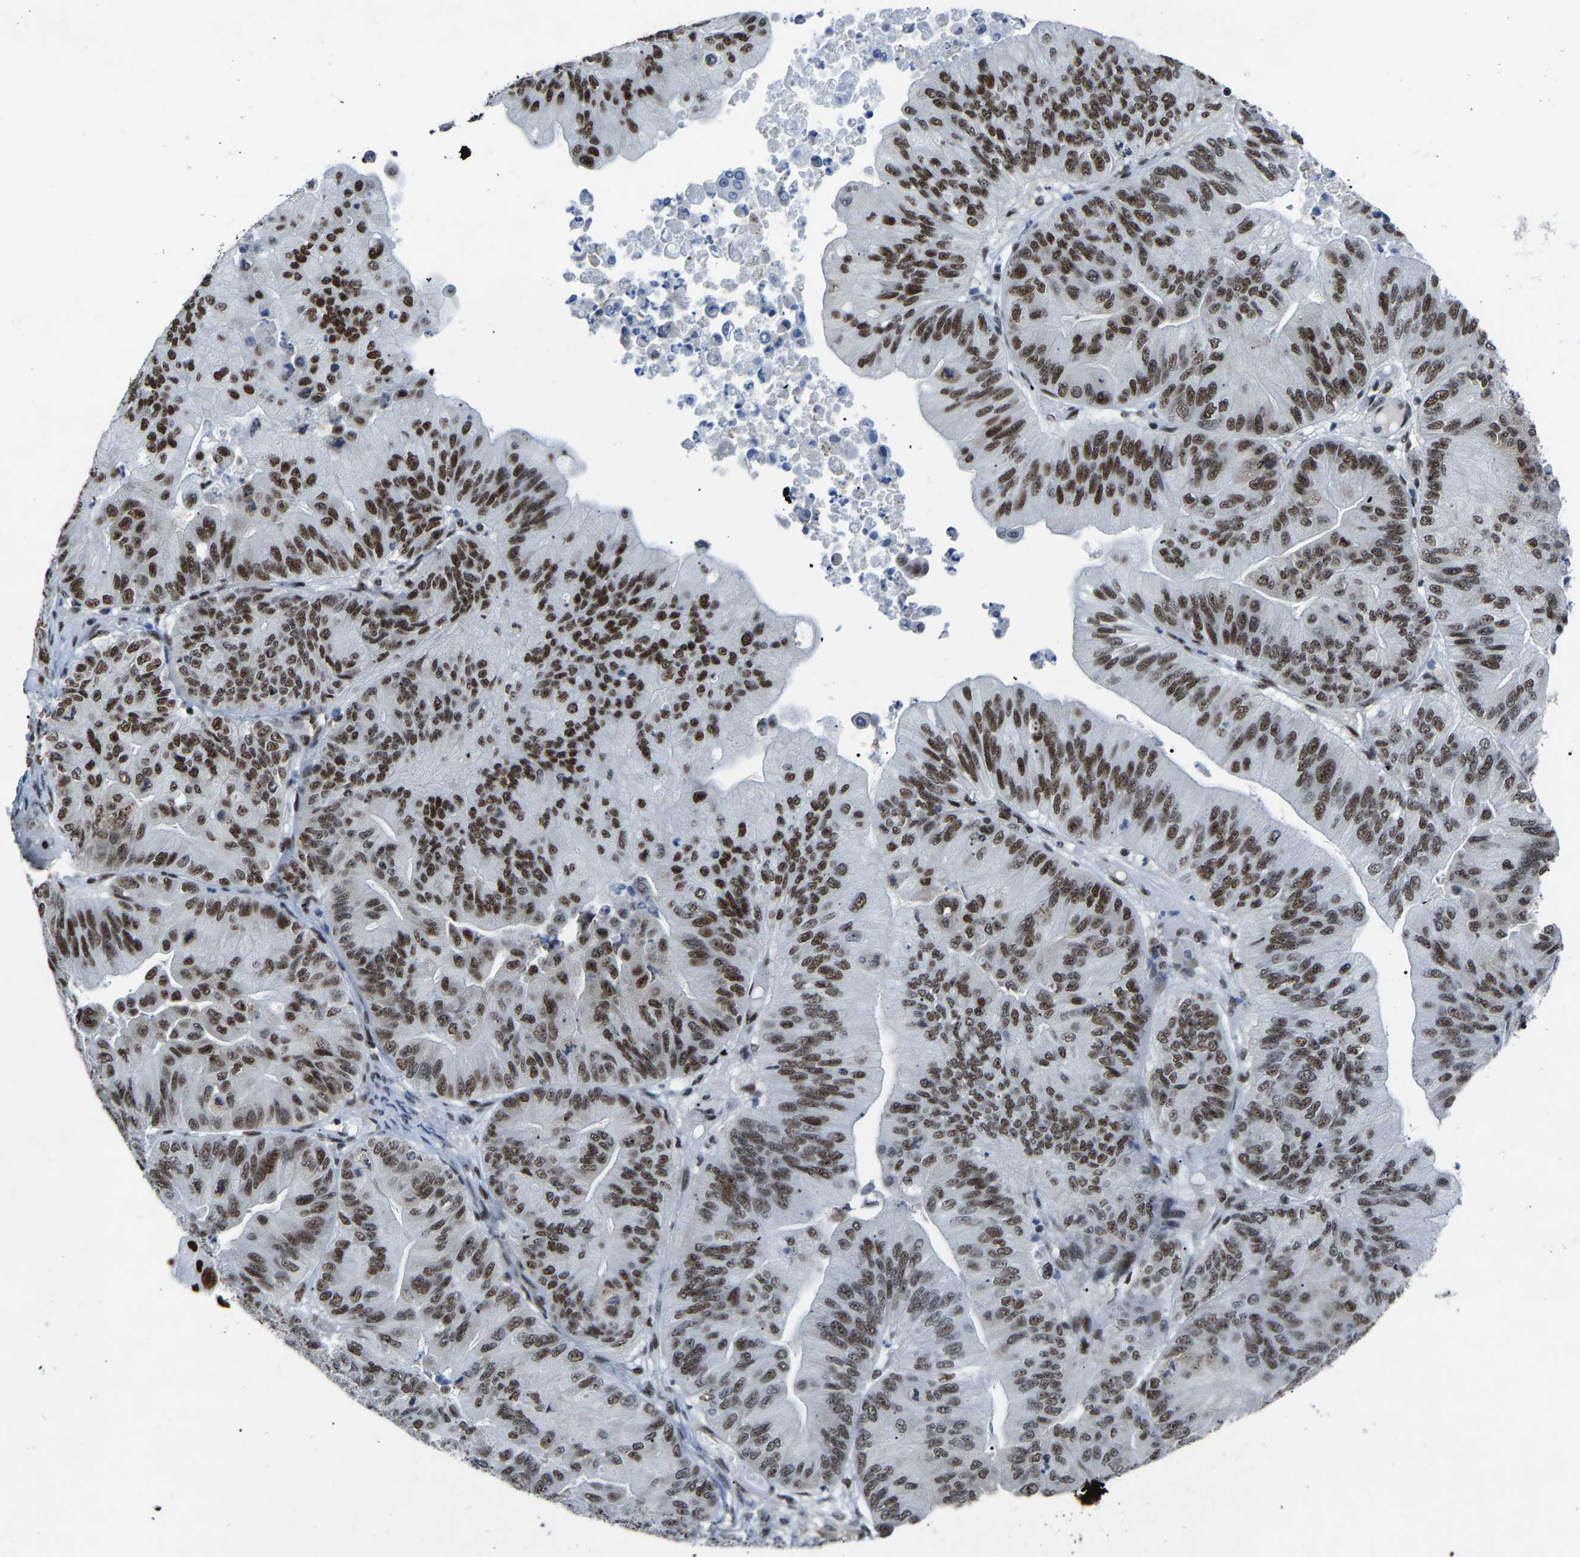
{"staining": {"intensity": "strong", "quantity": ">75%", "location": "nuclear"}, "tissue": "ovarian cancer", "cell_type": "Tumor cells", "image_type": "cancer", "snomed": [{"axis": "morphology", "description": "Cystadenocarcinoma, mucinous, NOS"}, {"axis": "topography", "description": "Ovary"}], "caption": "Approximately >75% of tumor cells in human ovarian mucinous cystadenocarcinoma display strong nuclear protein positivity as visualized by brown immunohistochemical staining.", "gene": "DDX5", "patient": {"sex": "female", "age": 61}}